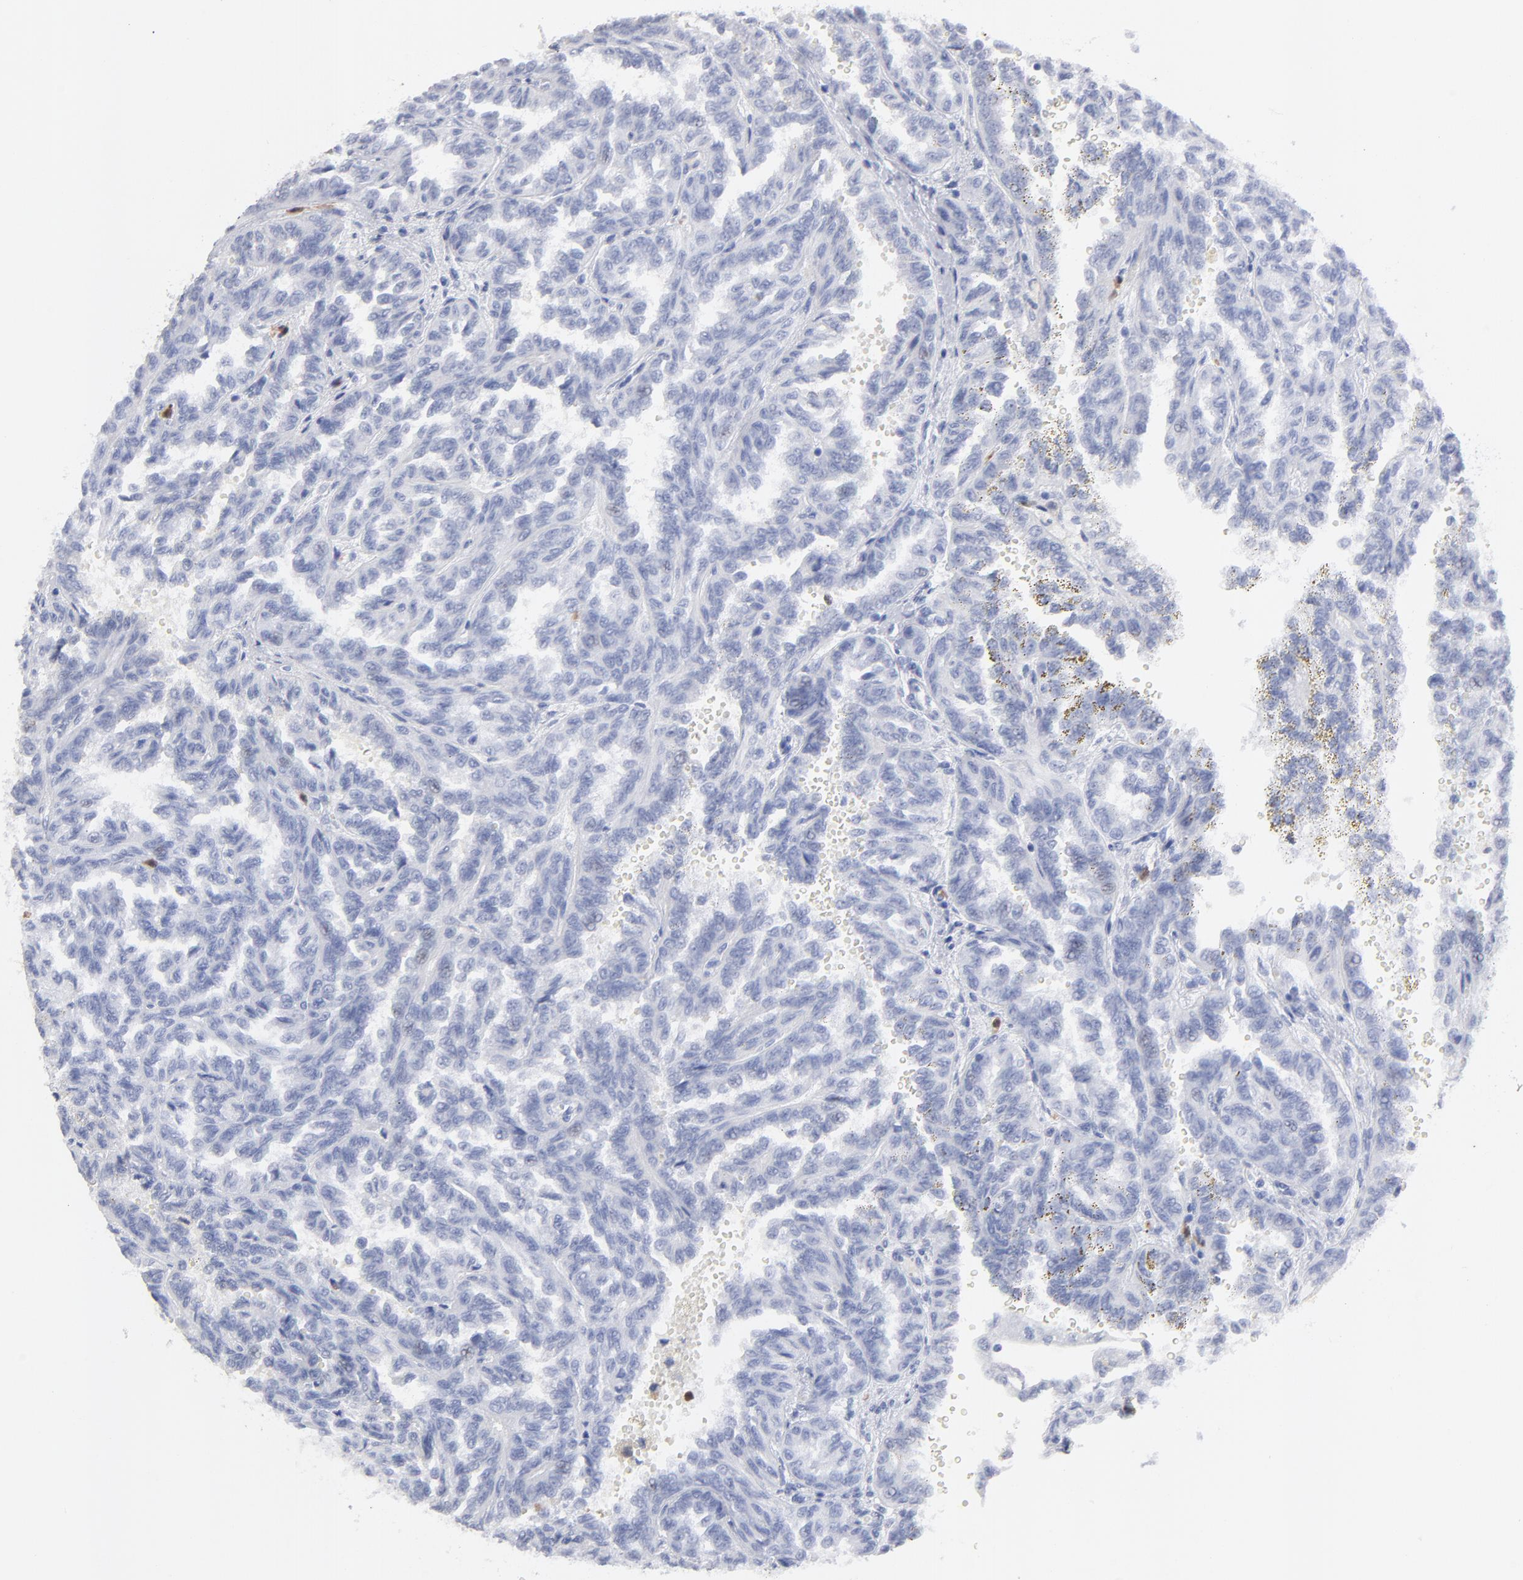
{"staining": {"intensity": "negative", "quantity": "none", "location": "none"}, "tissue": "renal cancer", "cell_type": "Tumor cells", "image_type": "cancer", "snomed": [{"axis": "morphology", "description": "Inflammation, NOS"}, {"axis": "morphology", "description": "Adenocarcinoma, NOS"}, {"axis": "topography", "description": "Kidney"}], "caption": "Human adenocarcinoma (renal) stained for a protein using immunohistochemistry (IHC) exhibits no staining in tumor cells.", "gene": "ARG1", "patient": {"sex": "male", "age": 68}}